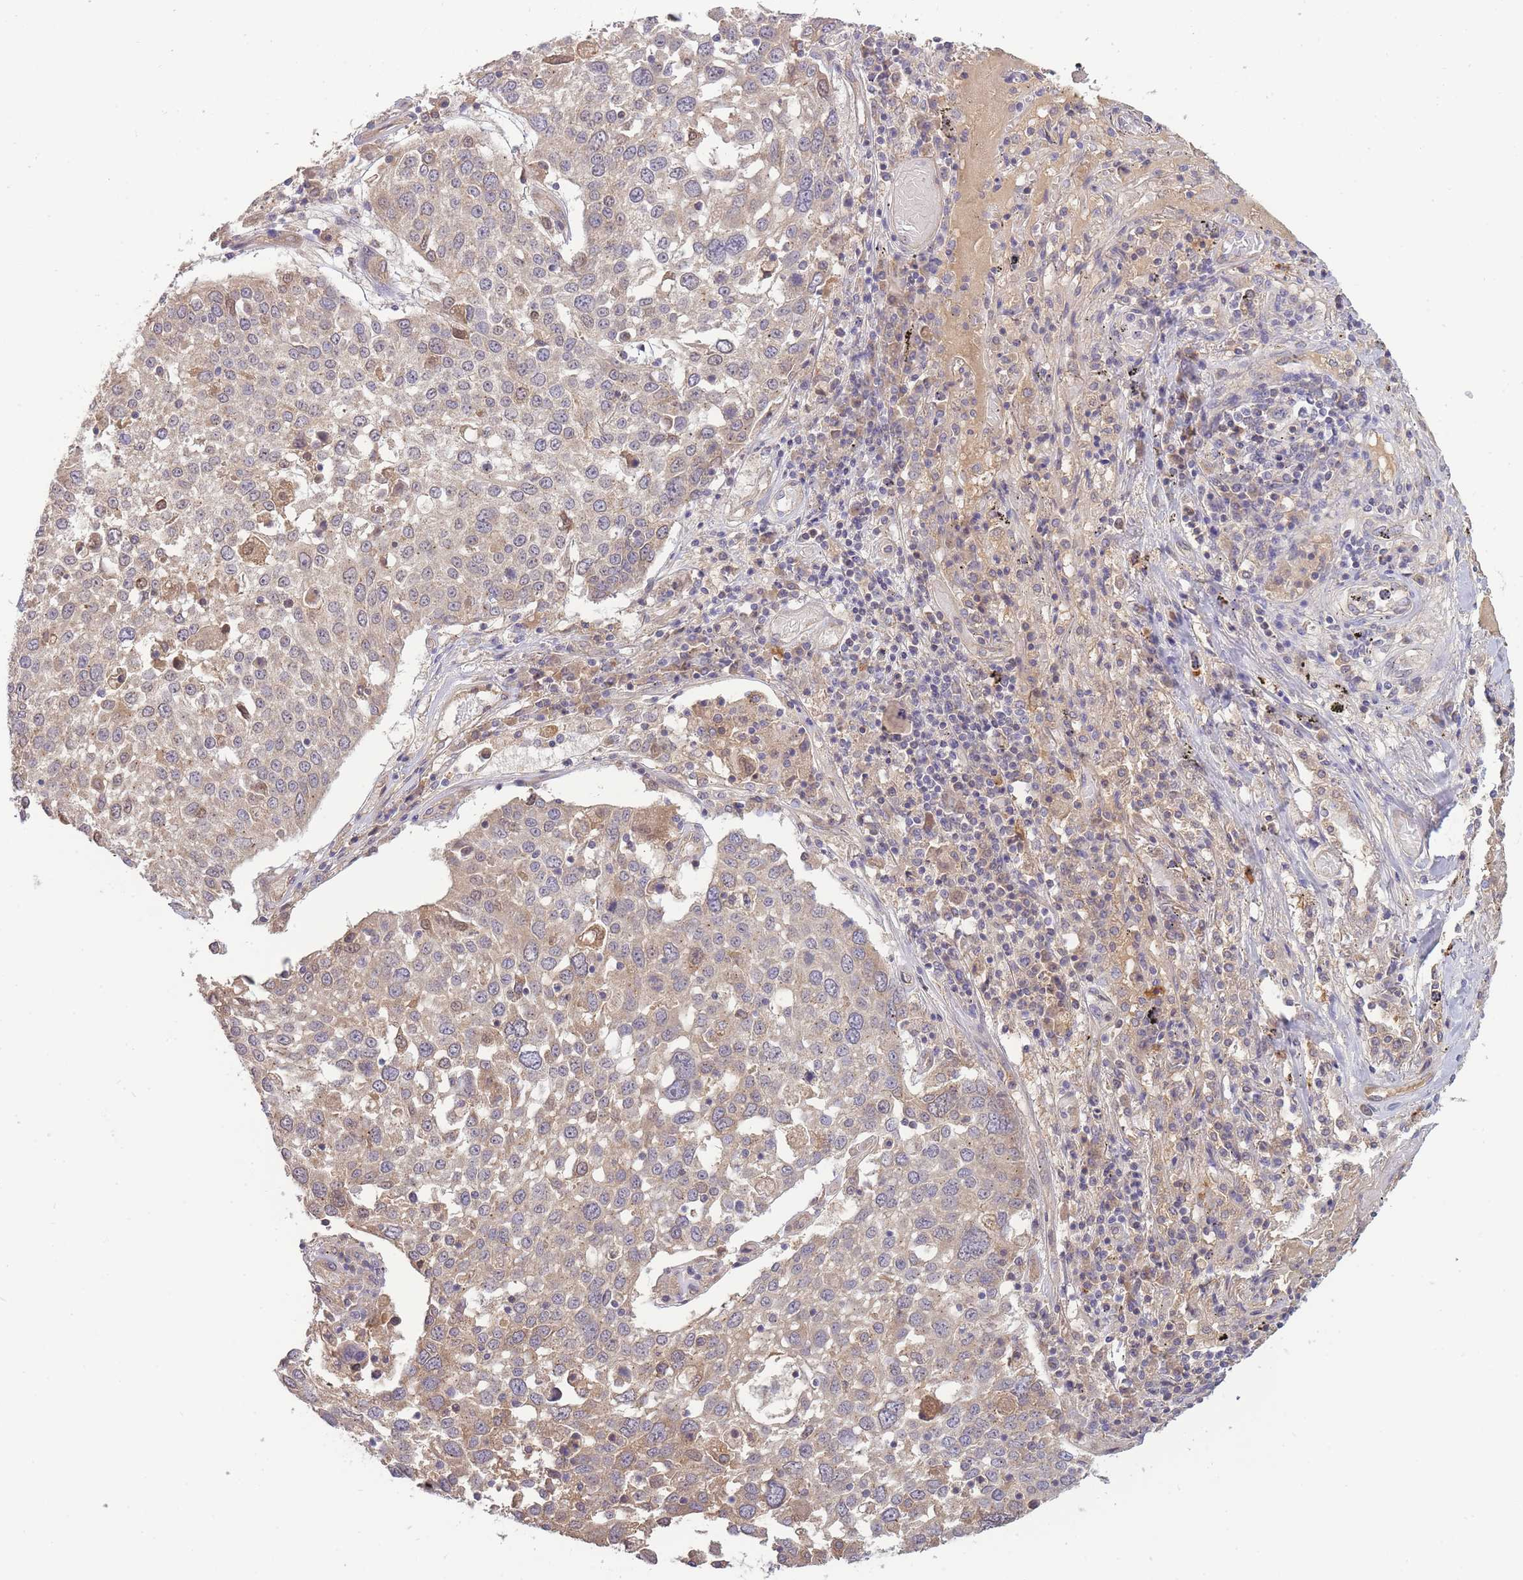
{"staining": {"intensity": "weak", "quantity": "25%-75%", "location": "cytoplasmic/membranous"}, "tissue": "lung cancer", "cell_type": "Tumor cells", "image_type": "cancer", "snomed": [{"axis": "morphology", "description": "Squamous cell carcinoma, NOS"}, {"axis": "topography", "description": "Lung"}], "caption": "Human lung squamous cell carcinoma stained with a protein marker exhibits weak staining in tumor cells.", "gene": "NDUFAF5", "patient": {"sex": "male", "age": 65}}